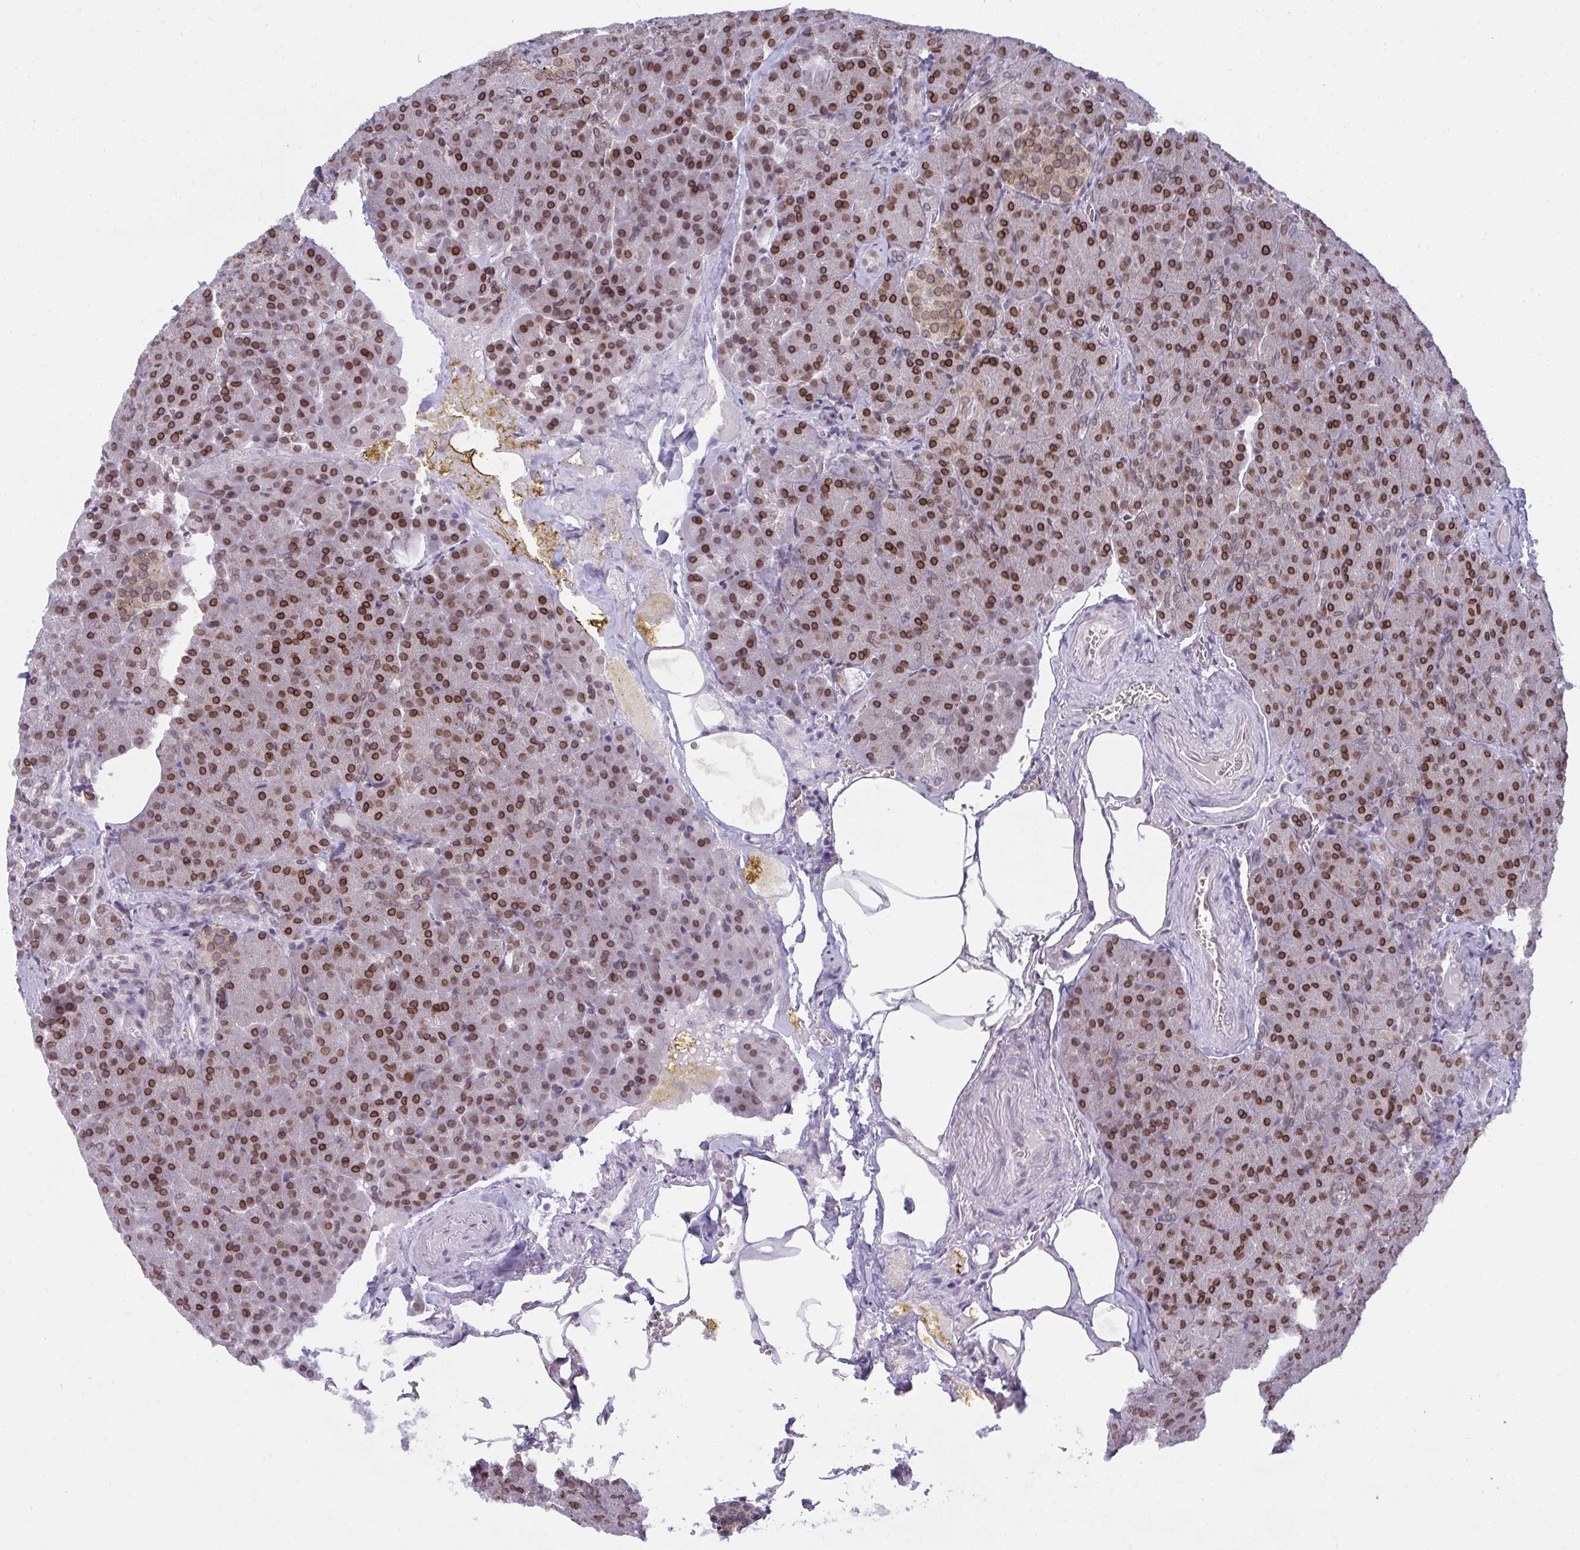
{"staining": {"intensity": "strong", "quantity": "25%-75%", "location": "cytoplasmic/membranous,nuclear"}, "tissue": "pancreas", "cell_type": "Exocrine glandular cells", "image_type": "normal", "snomed": [{"axis": "morphology", "description": "Normal tissue, NOS"}, {"axis": "topography", "description": "Pancreas"}], "caption": "The immunohistochemical stain shows strong cytoplasmic/membranous,nuclear positivity in exocrine glandular cells of normal pancreas.", "gene": "RANBP2", "patient": {"sex": "female", "age": 74}}